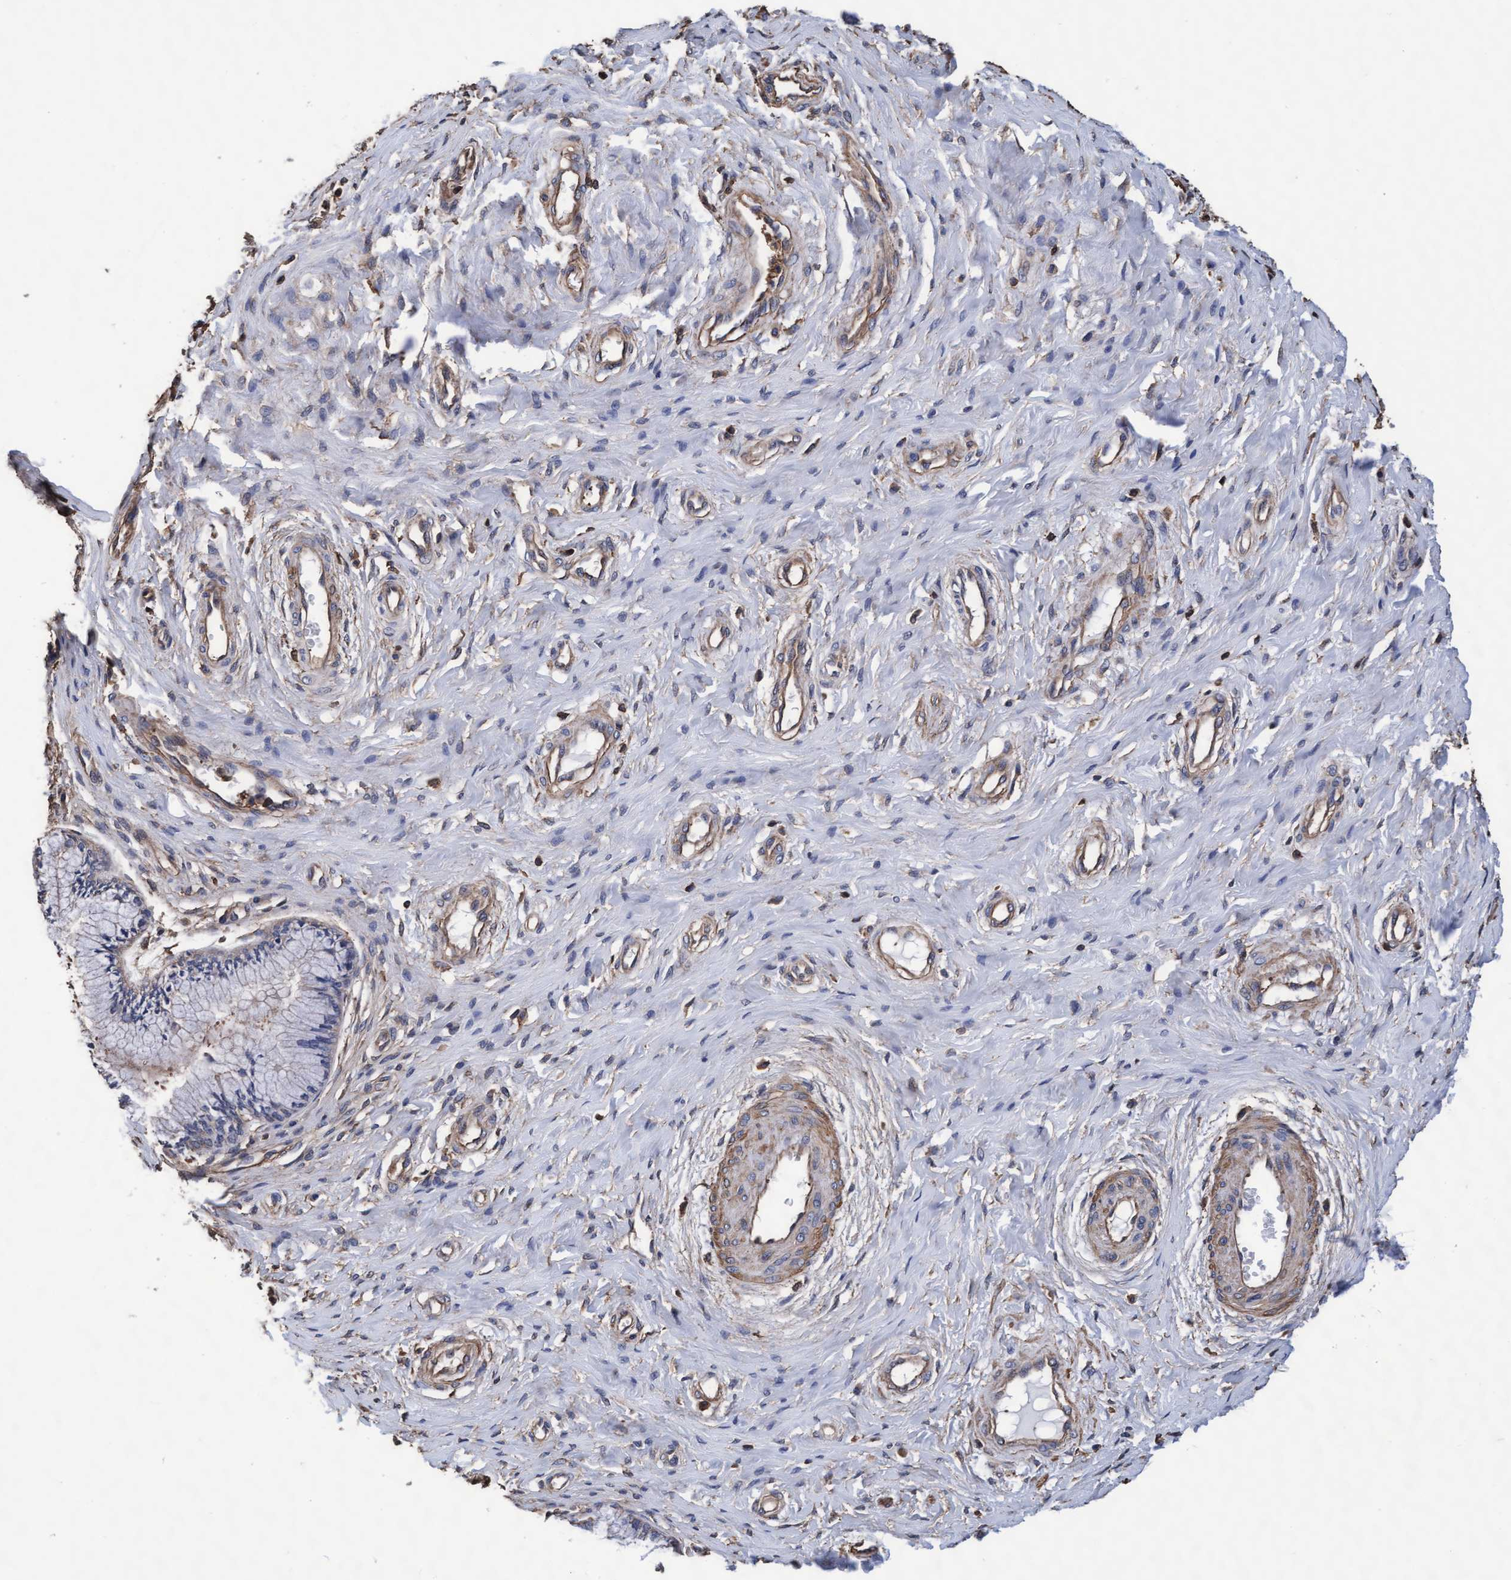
{"staining": {"intensity": "negative", "quantity": "none", "location": "none"}, "tissue": "cervix", "cell_type": "Glandular cells", "image_type": "normal", "snomed": [{"axis": "morphology", "description": "Normal tissue, NOS"}, {"axis": "topography", "description": "Cervix"}], "caption": "An immunohistochemistry (IHC) image of unremarkable cervix is shown. There is no staining in glandular cells of cervix. Nuclei are stained in blue.", "gene": "GRHPR", "patient": {"sex": "female", "age": 55}}